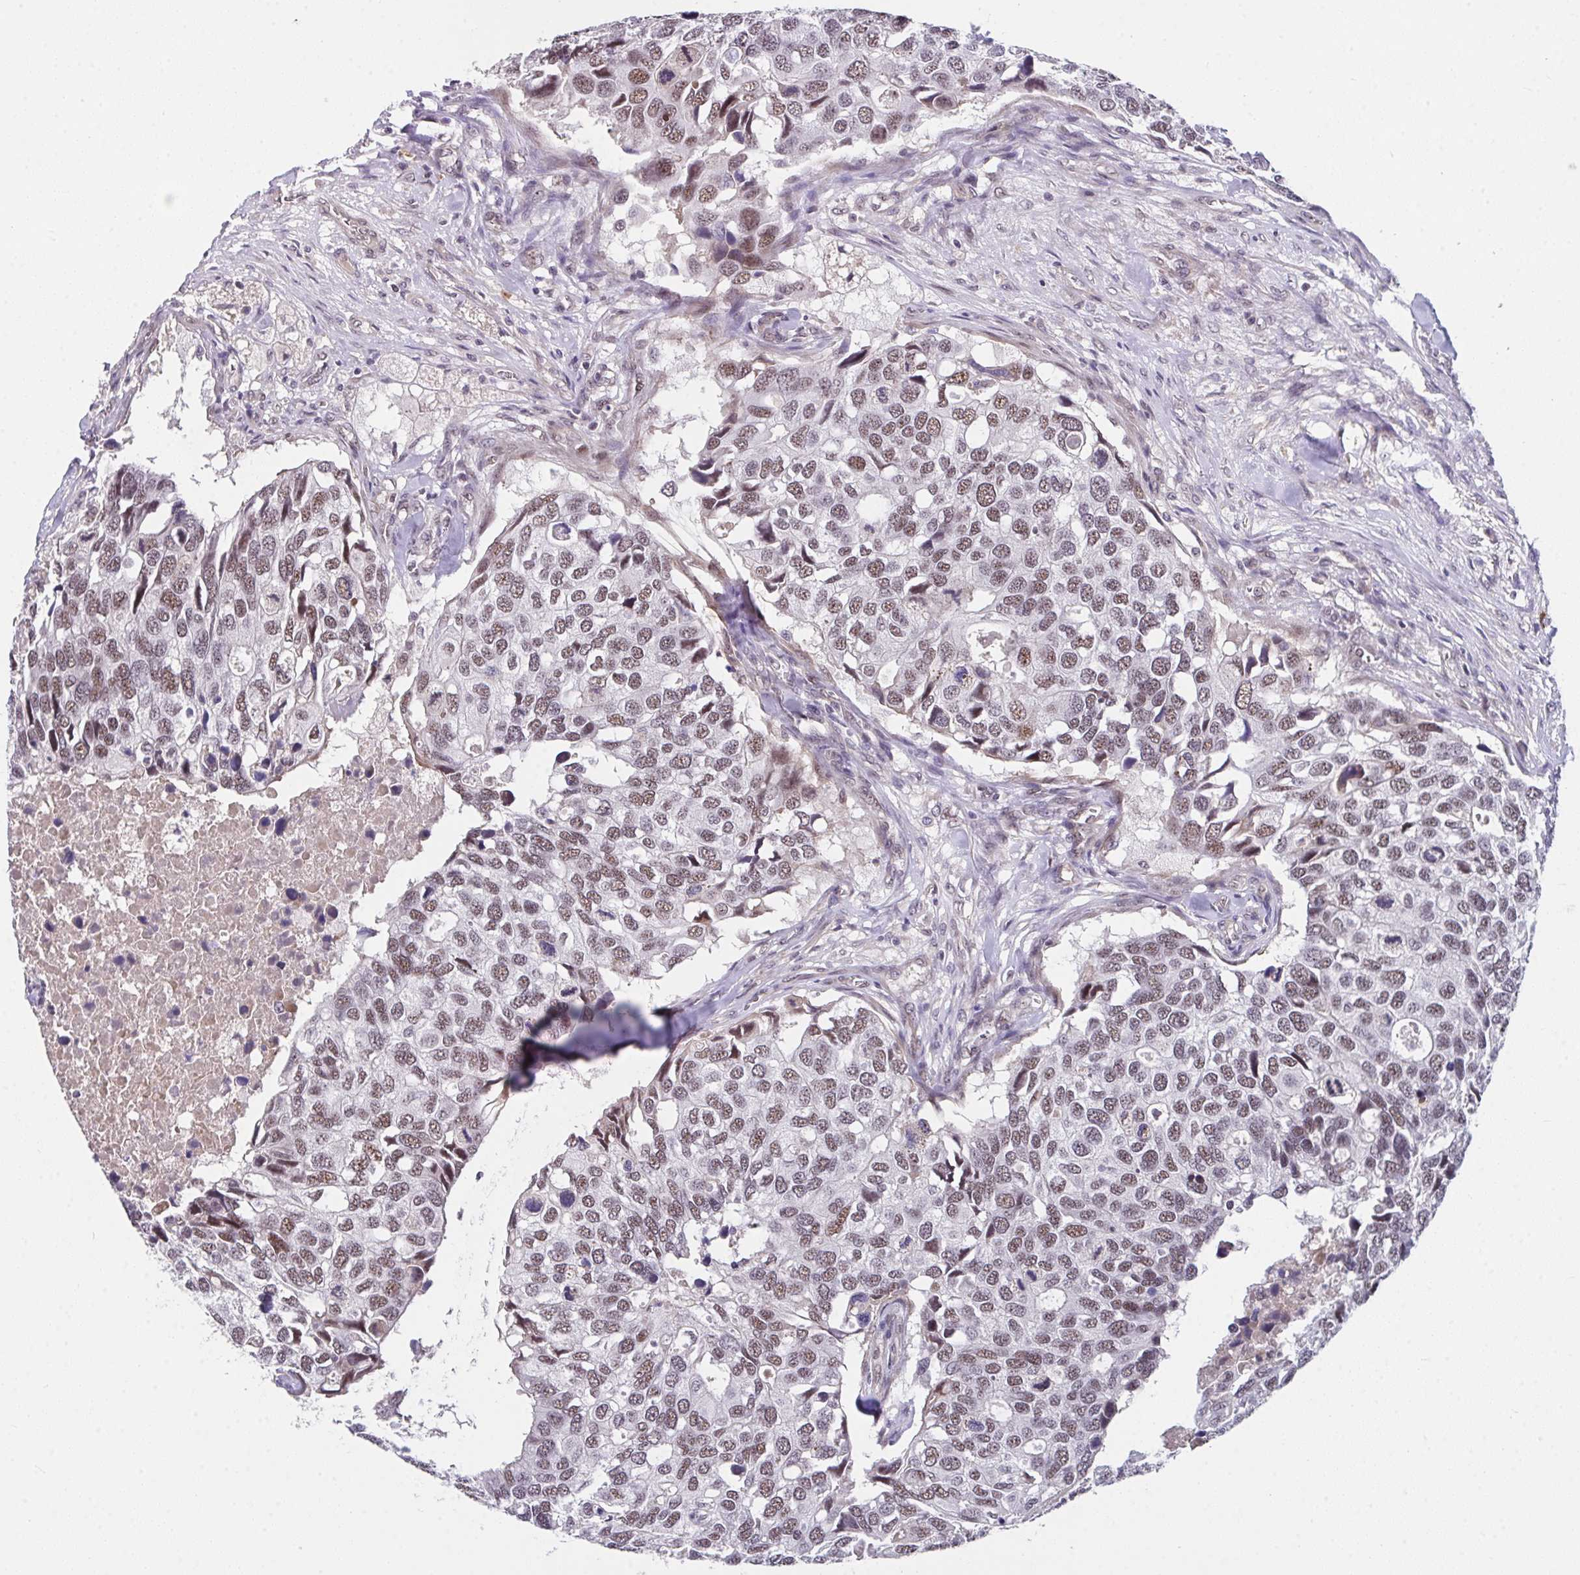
{"staining": {"intensity": "moderate", "quantity": ">75%", "location": "nuclear"}, "tissue": "breast cancer", "cell_type": "Tumor cells", "image_type": "cancer", "snomed": [{"axis": "morphology", "description": "Duct carcinoma"}, {"axis": "topography", "description": "Breast"}], "caption": "The immunohistochemical stain shows moderate nuclear staining in tumor cells of breast cancer (intraductal carcinoma) tissue. The protein of interest is shown in brown color, while the nuclei are stained blue.", "gene": "RBBP6", "patient": {"sex": "female", "age": 83}}